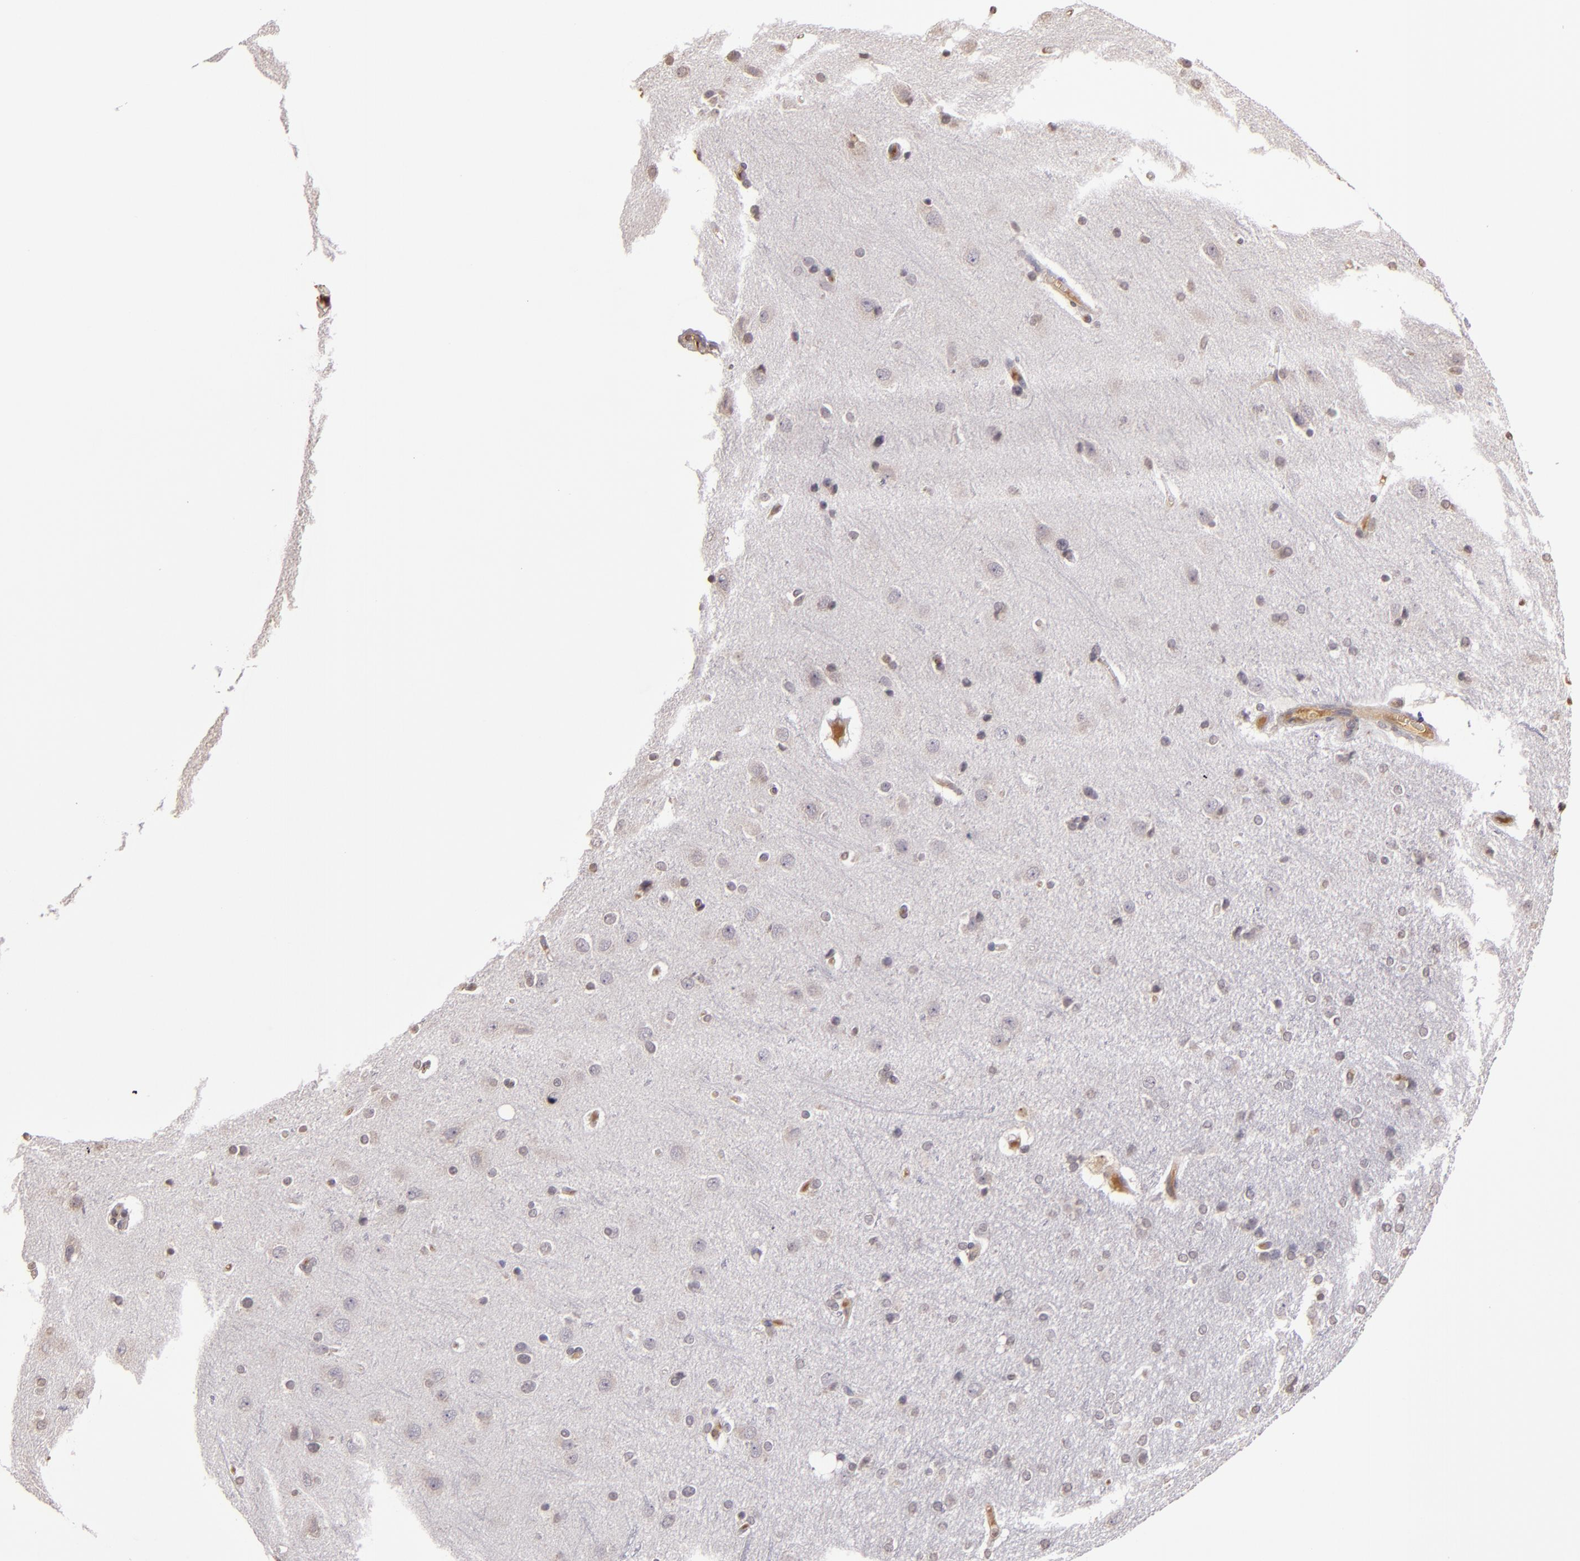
{"staining": {"intensity": "negative", "quantity": "none", "location": "none"}, "tissue": "cerebral cortex", "cell_type": "Endothelial cells", "image_type": "normal", "snomed": [{"axis": "morphology", "description": "Normal tissue, NOS"}, {"axis": "topography", "description": "Cerebral cortex"}], "caption": "IHC of unremarkable cerebral cortex shows no staining in endothelial cells.", "gene": "ABL1", "patient": {"sex": "female", "age": 54}}